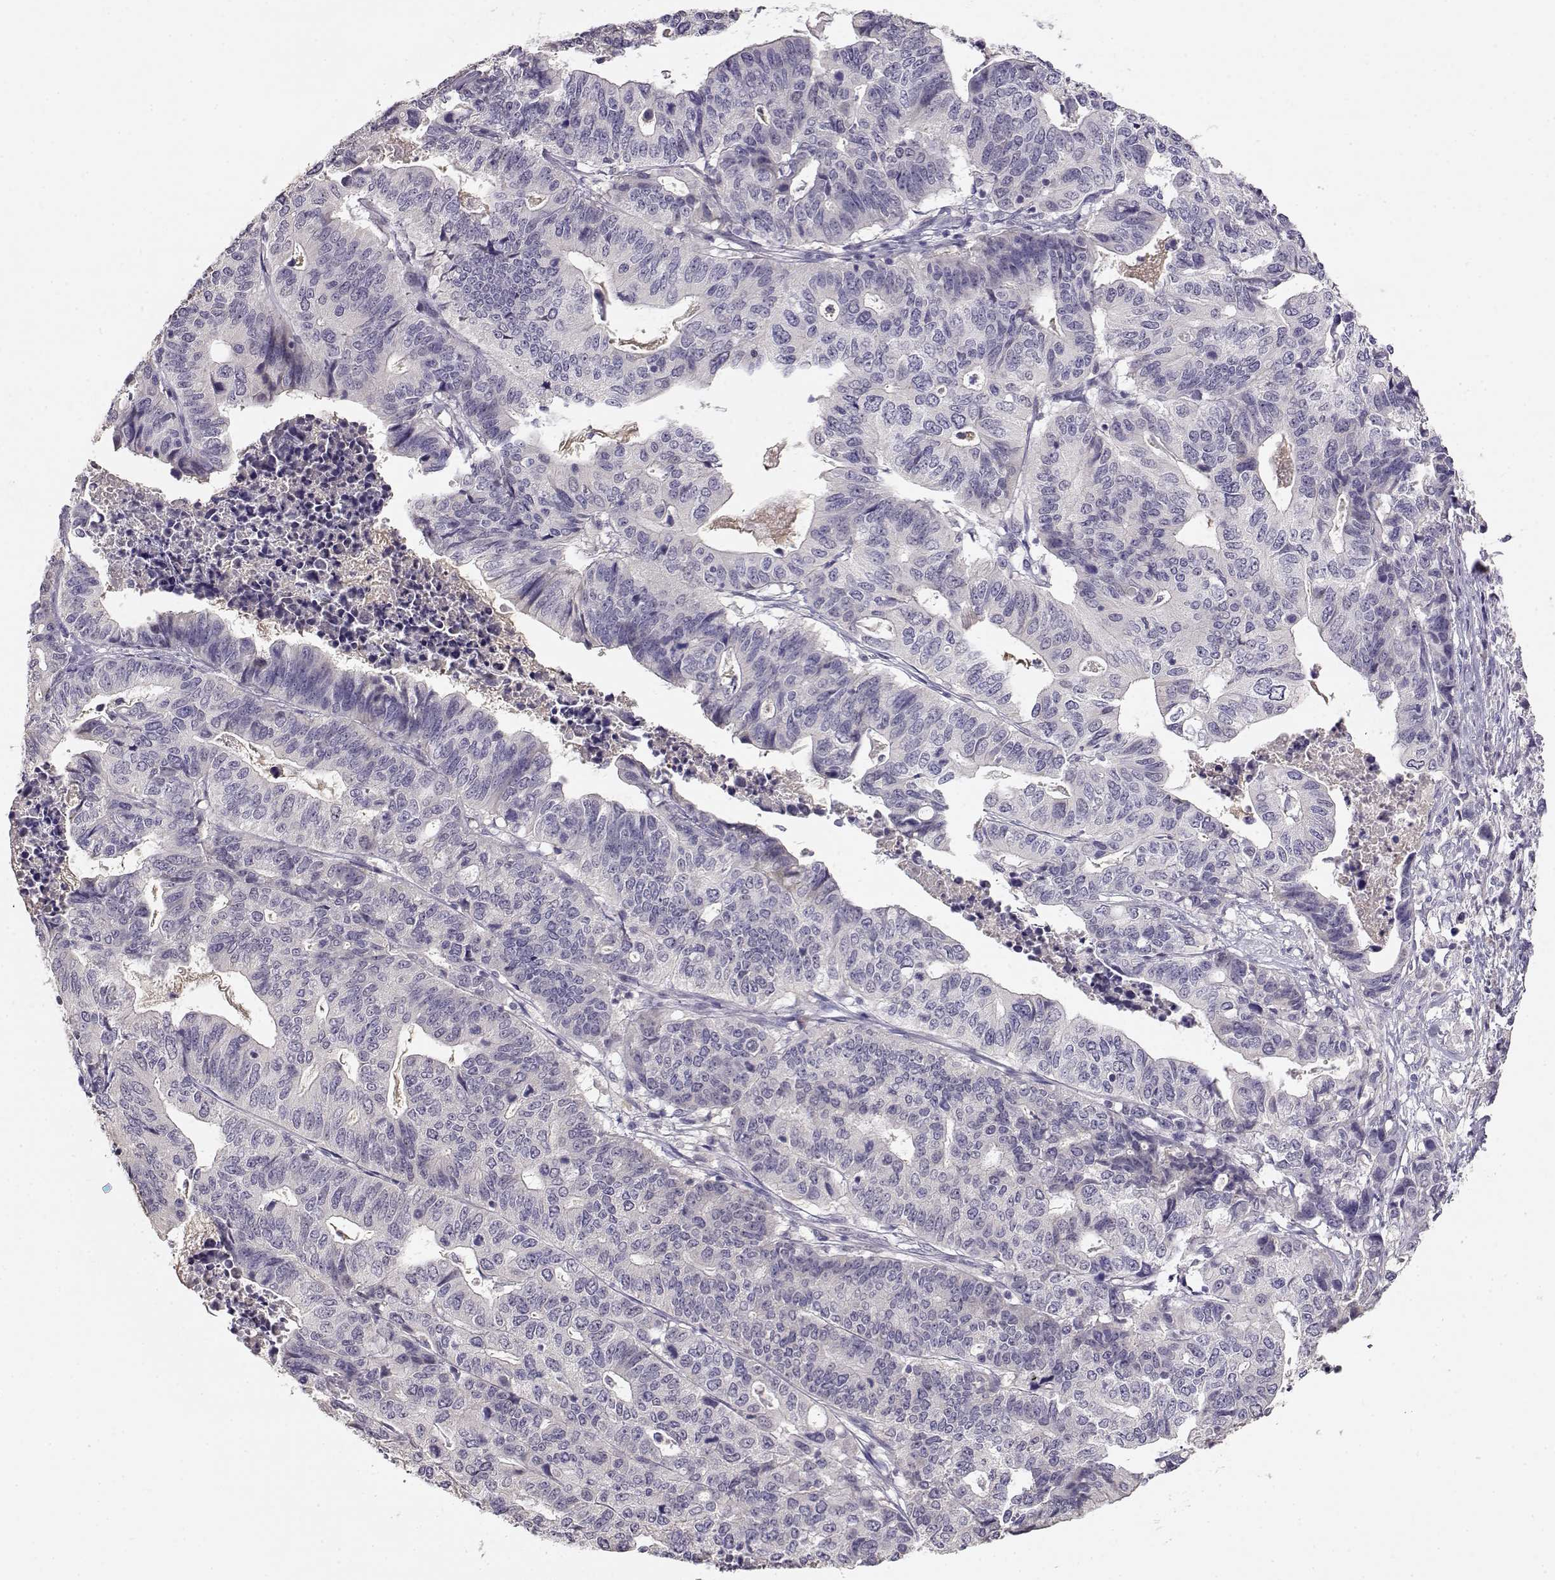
{"staining": {"intensity": "negative", "quantity": "none", "location": "none"}, "tissue": "stomach cancer", "cell_type": "Tumor cells", "image_type": "cancer", "snomed": [{"axis": "morphology", "description": "Adenocarcinoma, NOS"}, {"axis": "topography", "description": "Stomach, upper"}], "caption": "There is no significant expression in tumor cells of stomach cancer (adenocarcinoma). (Brightfield microscopy of DAB (3,3'-diaminobenzidine) IHC at high magnification).", "gene": "TACR1", "patient": {"sex": "female", "age": 67}}